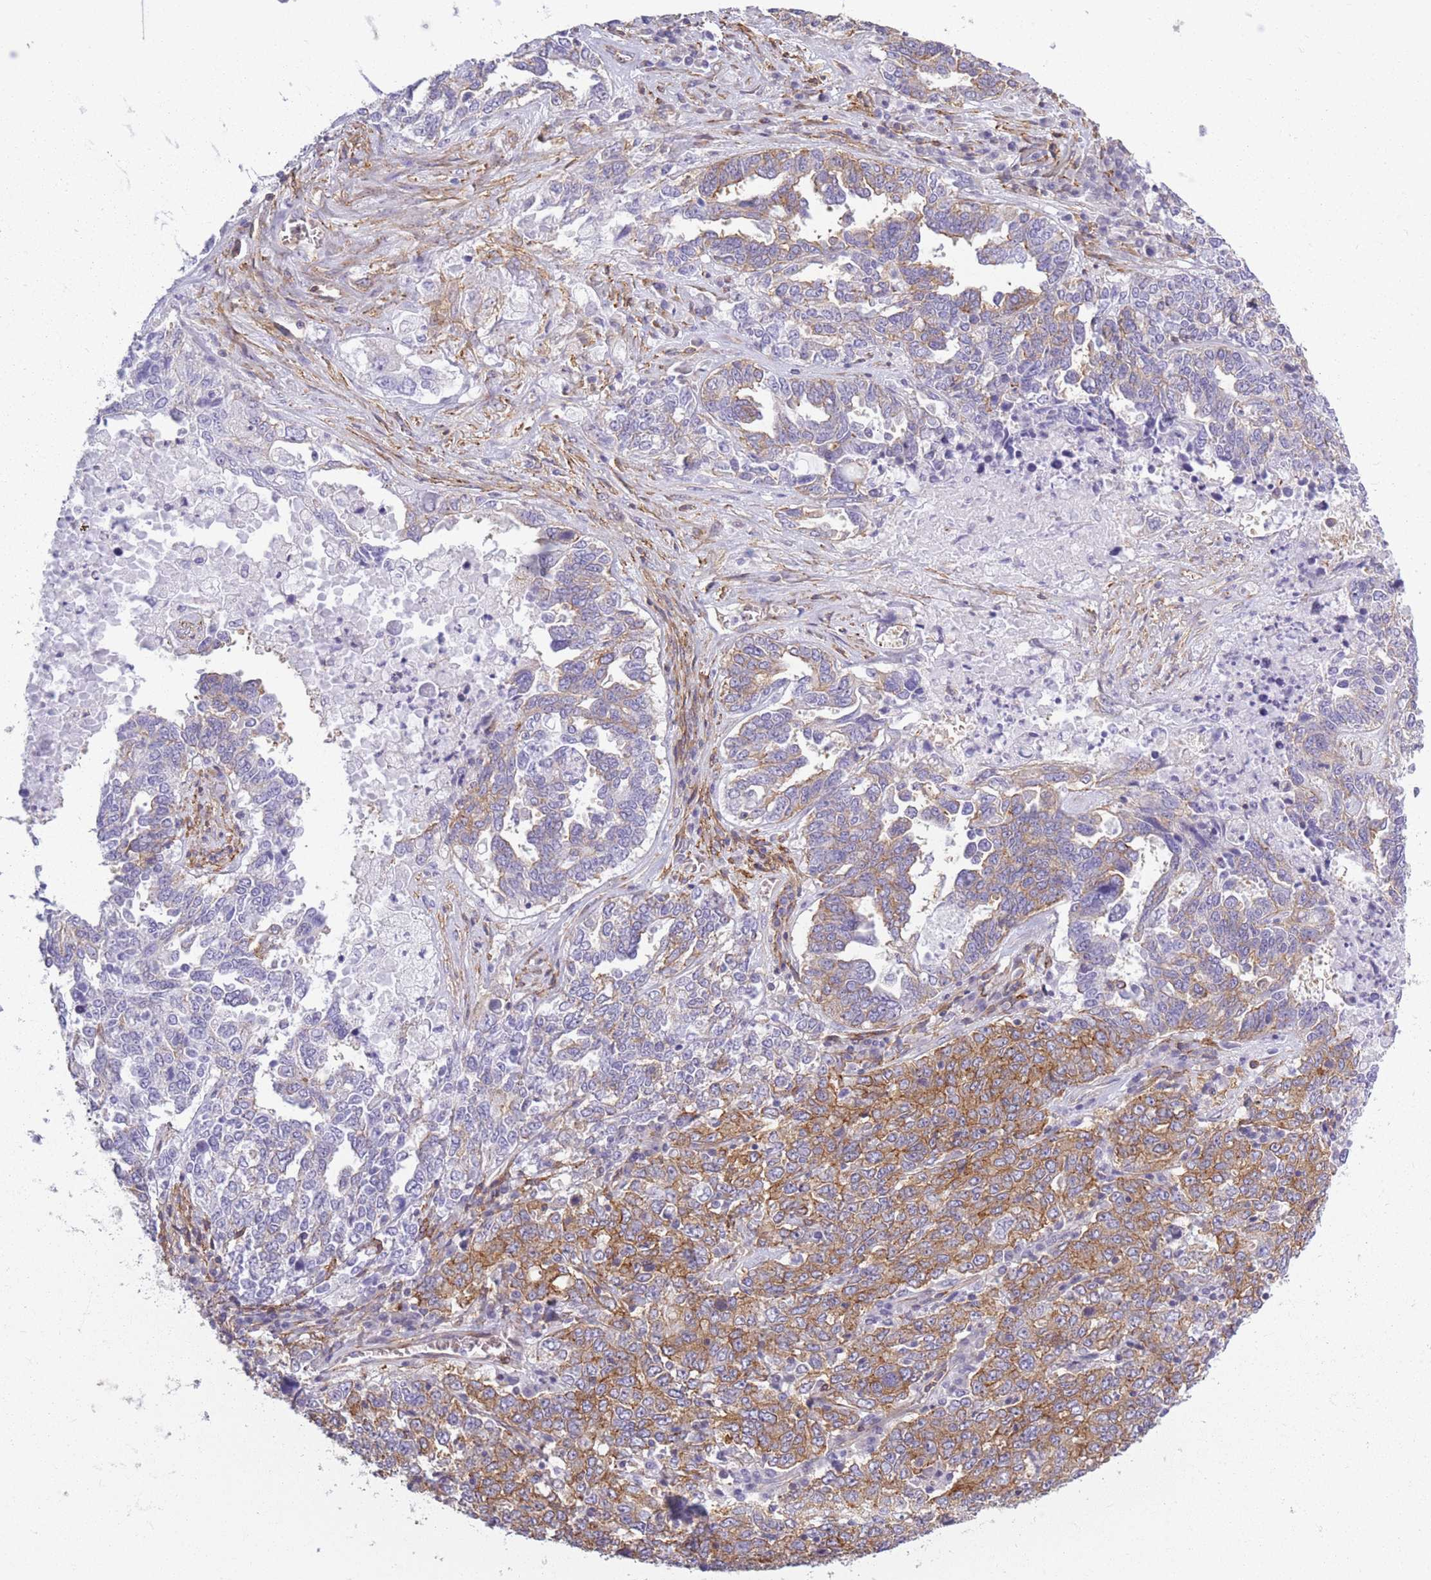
{"staining": {"intensity": "moderate", "quantity": "25%-75%", "location": "cytoplasmic/membranous"}, "tissue": "ovarian cancer", "cell_type": "Tumor cells", "image_type": "cancer", "snomed": [{"axis": "morphology", "description": "Carcinoma, endometroid"}, {"axis": "topography", "description": "Ovary"}], "caption": "IHC micrograph of ovarian endometroid carcinoma stained for a protein (brown), which demonstrates medium levels of moderate cytoplasmic/membranous expression in about 25%-75% of tumor cells.", "gene": "ADD1", "patient": {"sex": "female", "age": 62}}